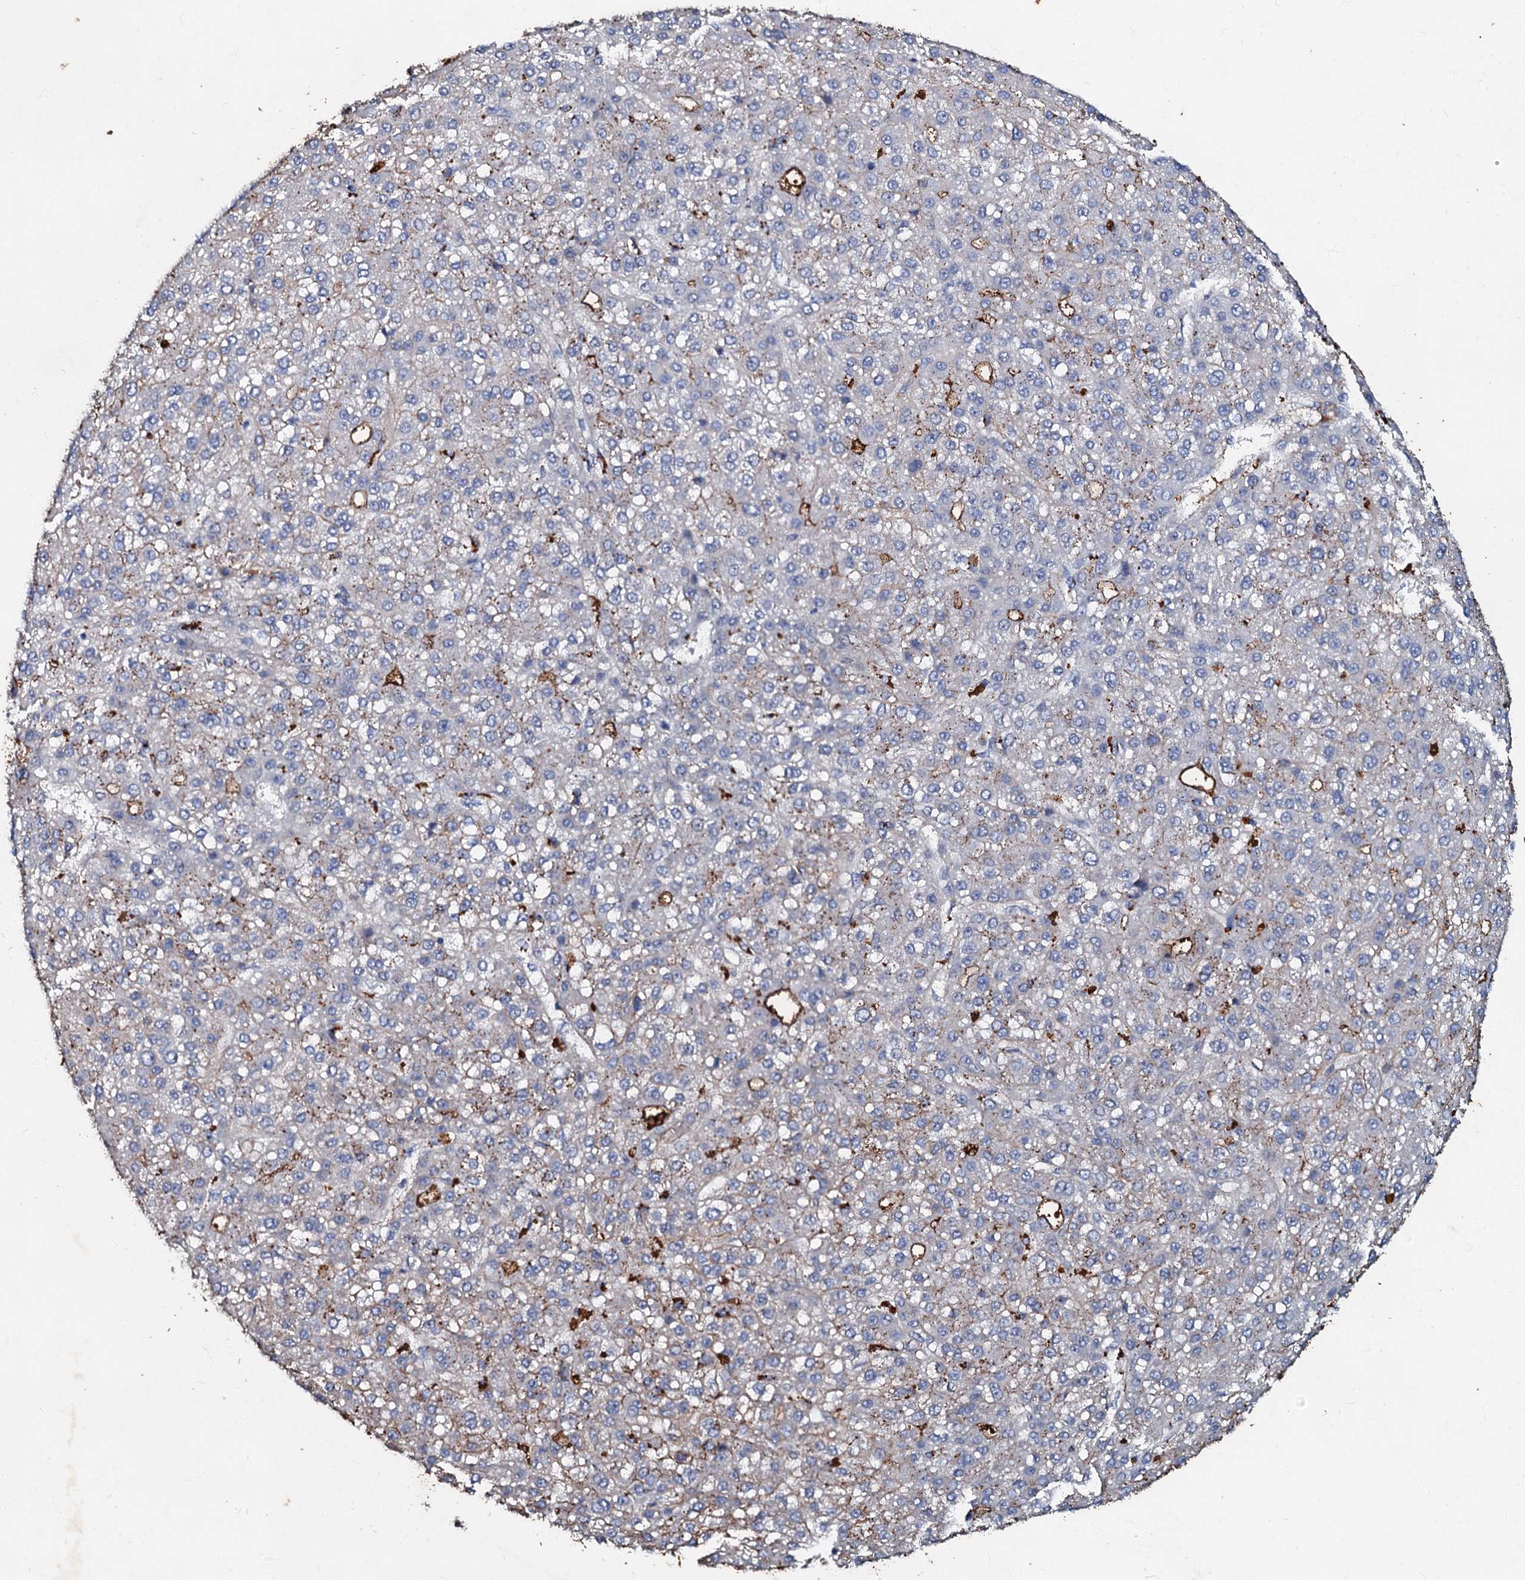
{"staining": {"intensity": "strong", "quantity": "<25%", "location": "cytoplasmic/membranous"}, "tissue": "liver cancer", "cell_type": "Tumor cells", "image_type": "cancer", "snomed": [{"axis": "morphology", "description": "Carcinoma, Hepatocellular, NOS"}, {"axis": "topography", "description": "Liver"}], "caption": "The micrograph reveals a brown stain indicating the presence of a protein in the cytoplasmic/membranous of tumor cells in liver cancer. The protein is stained brown, and the nuclei are stained in blue (DAB (3,3'-diaminobenzidine) IHC with brightfield microscopy, high magnification).", "gene": "MANSC4", "patient": {"sex": "male", "age": 67}}